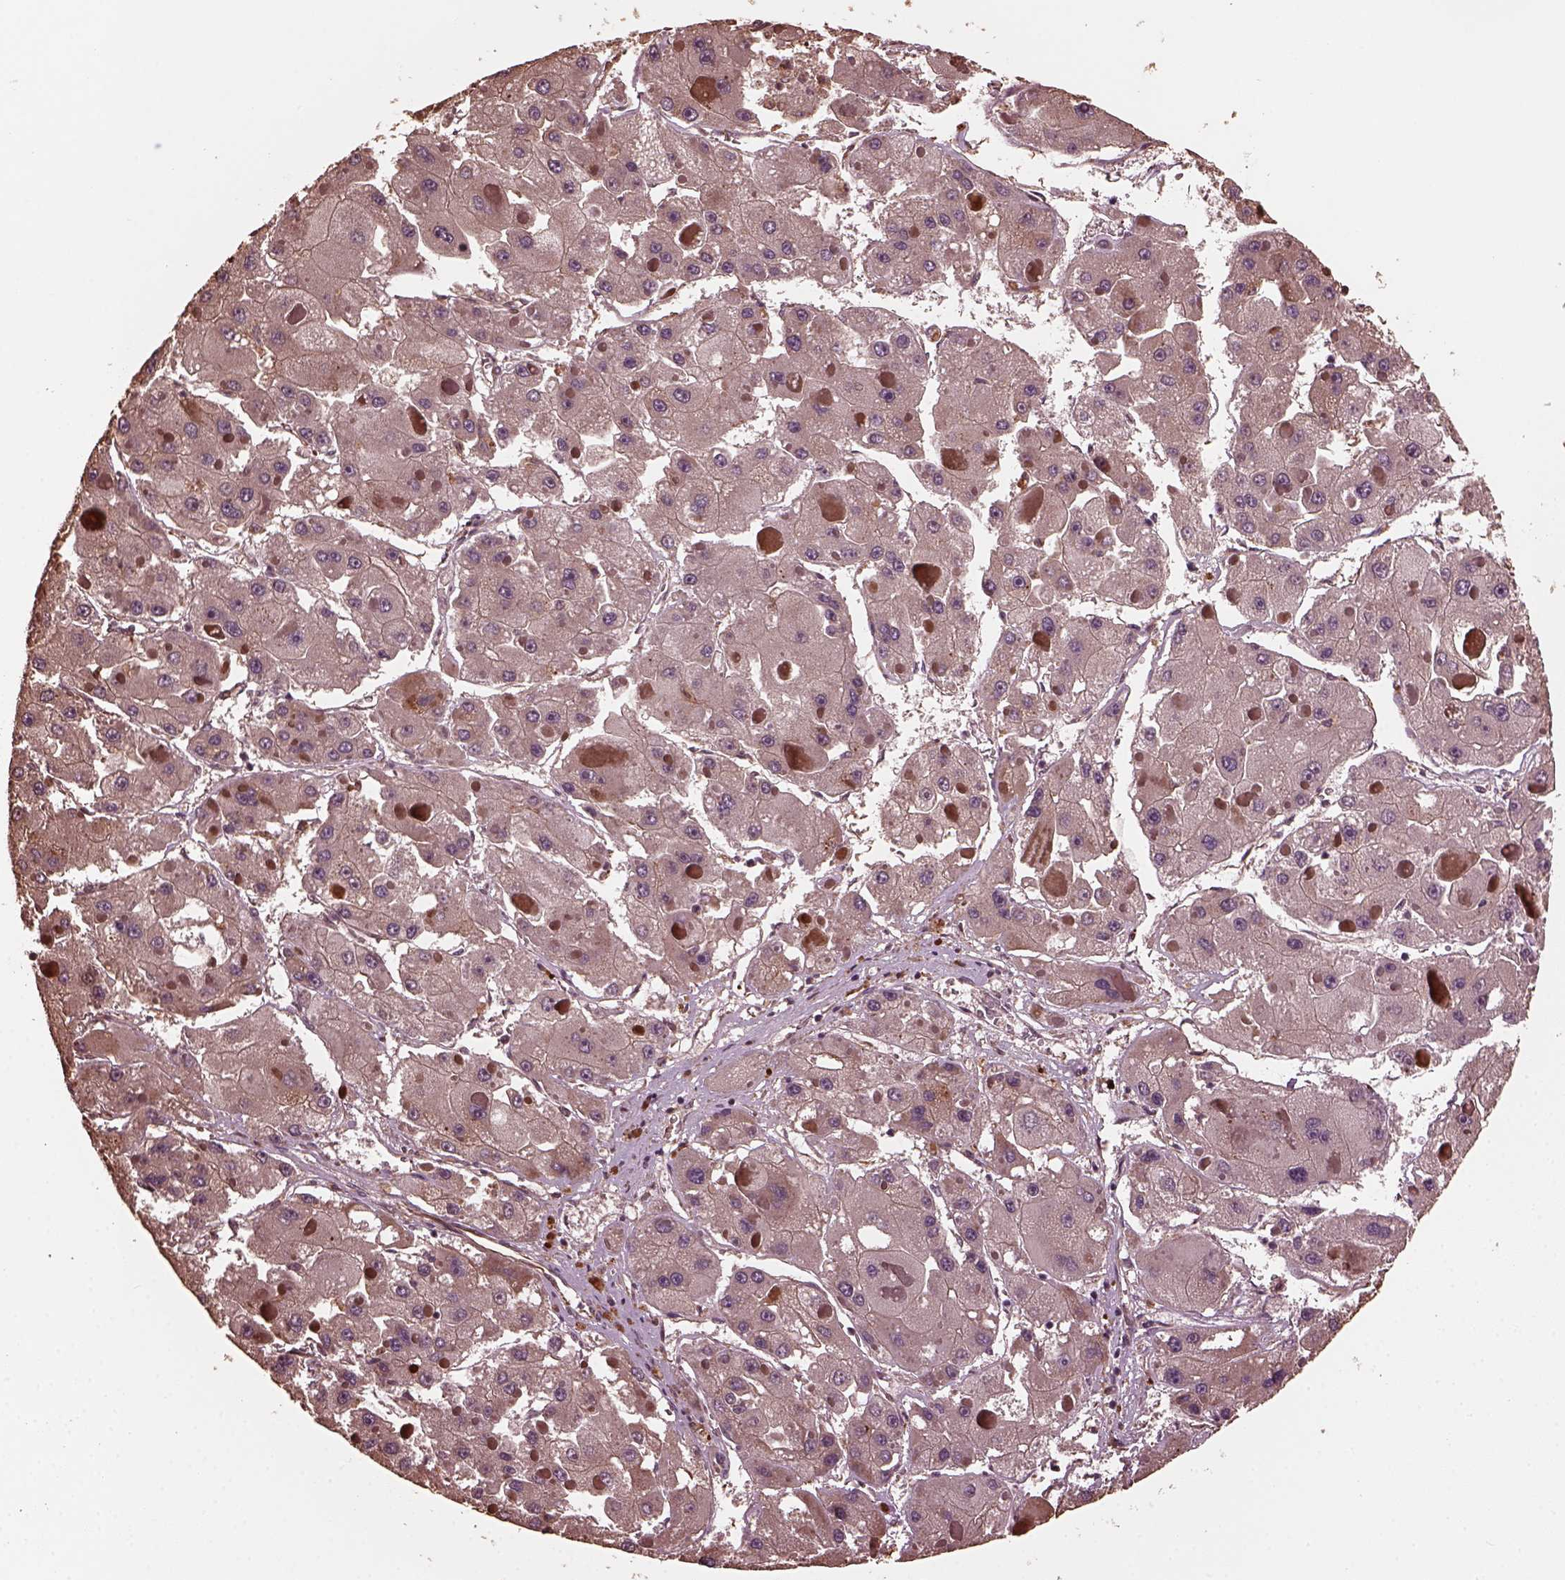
{"staining": {"intensity": "negative", "quantity": "none", "location": "none"}, "tissue": "liver cancer", "cell_type": "Tumor cells", "image_type": "cancer", "snomed": [{"axis": "morphology", "description": "Carcinoma, Hepatocellular, NOS"}, {"axis": "topography", "description": "Liver"}], "caption": "The IHC photomicrograph has no significant expression in tumor cells of liver cancer tissue.", "gene": "GTPBP1", "patient": {"sex": "female", "age": 73}}